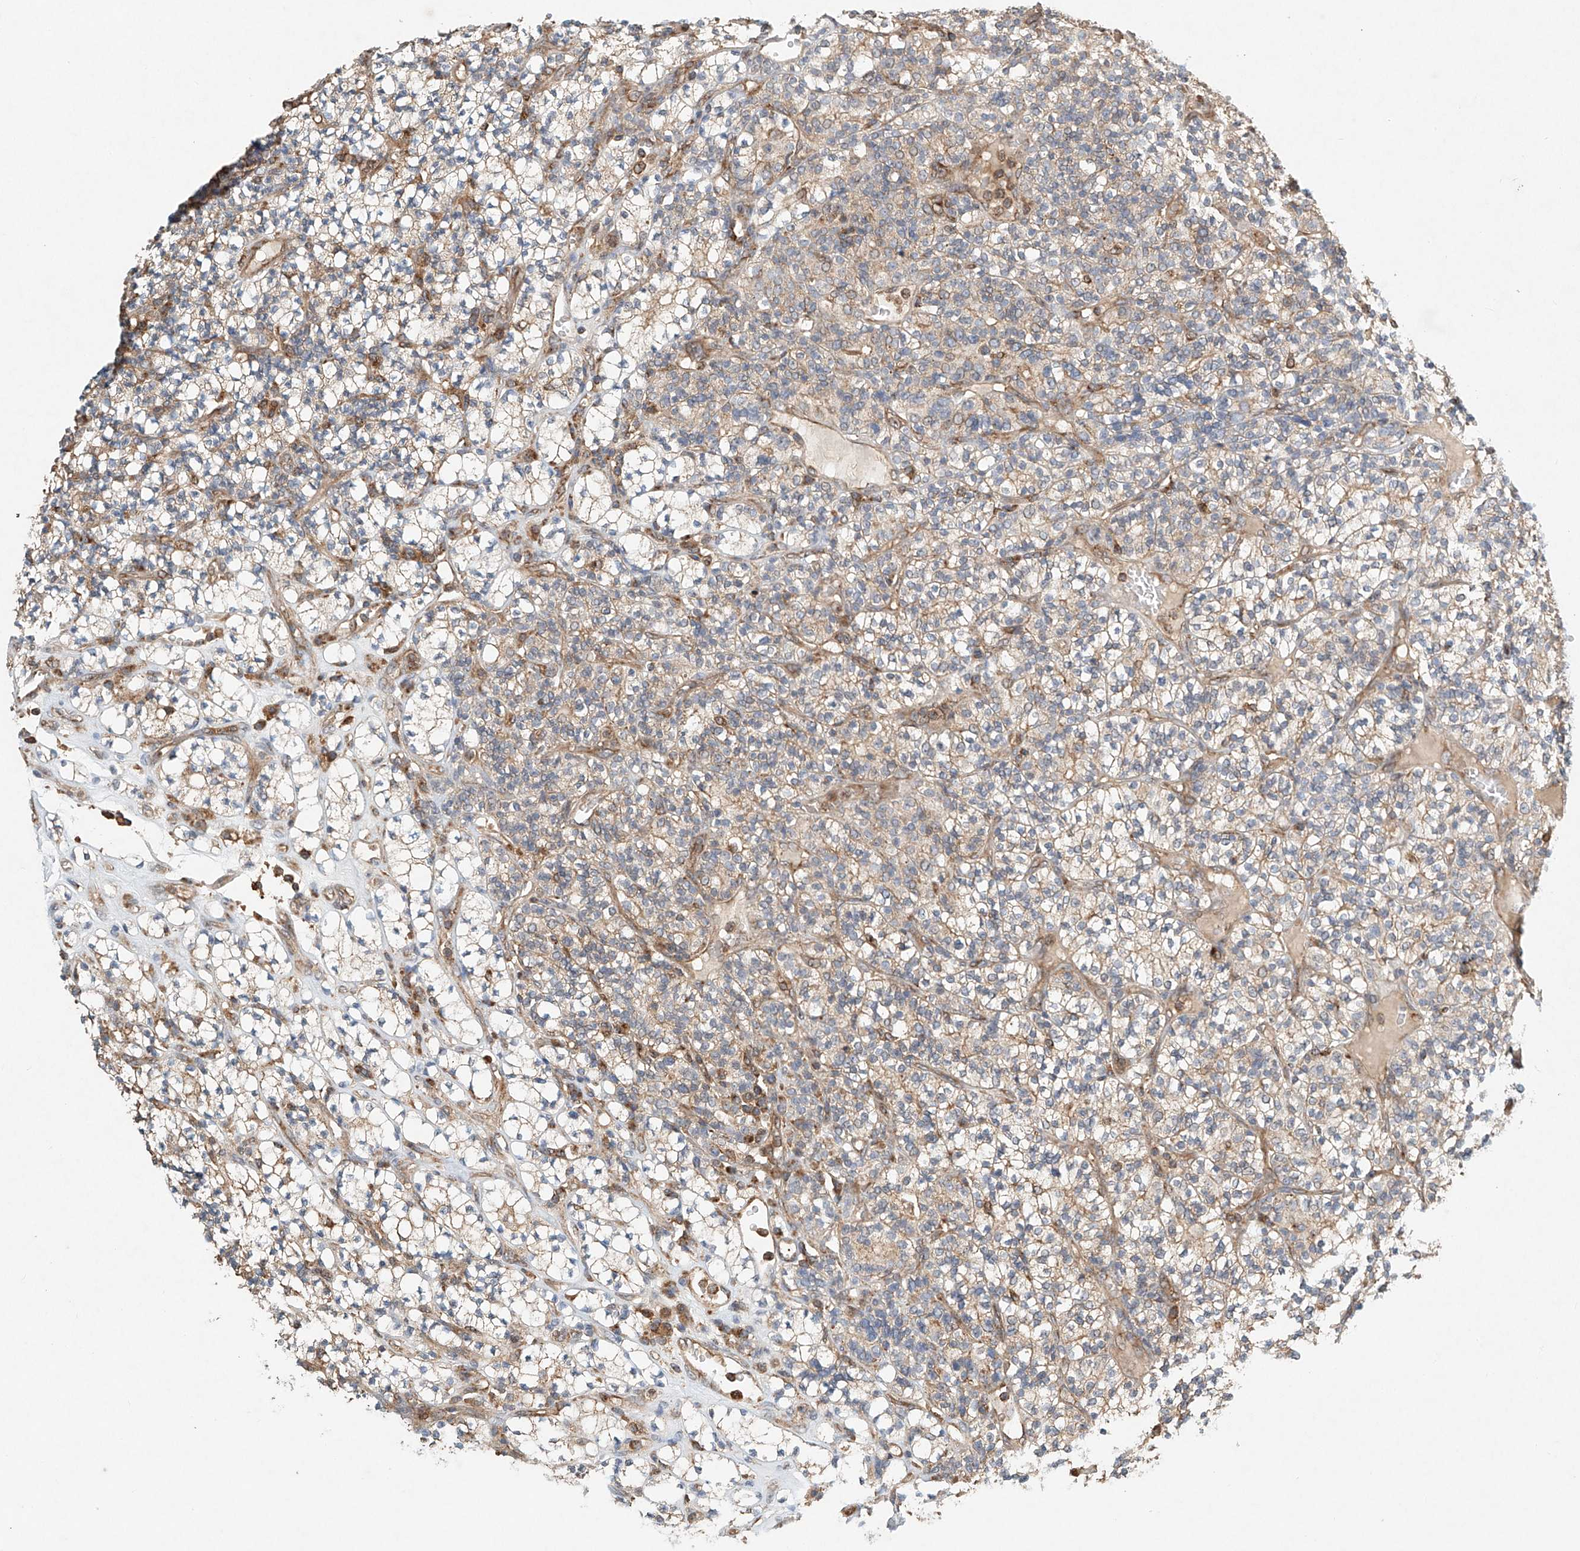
{"staining": {"intensity": "negative", "quantity": "none", "location": "none"}, "tissue": "renal cancer", "cell_type": "Tumor cells", "image_type": "cancer", "snomed": [{"axis": "morphology", "description": "Adenocarcinoma, NOS"}, {"axis": "topography", "description": "Kidney"}], "caption": "IHC histopathology image of human adenocarcinoma (renal) stained for a protein (brown), which demonstrates no positivity in tumor cells.", "gene": "DCAF11", "patient": {"sex": "male", "age": 77}}